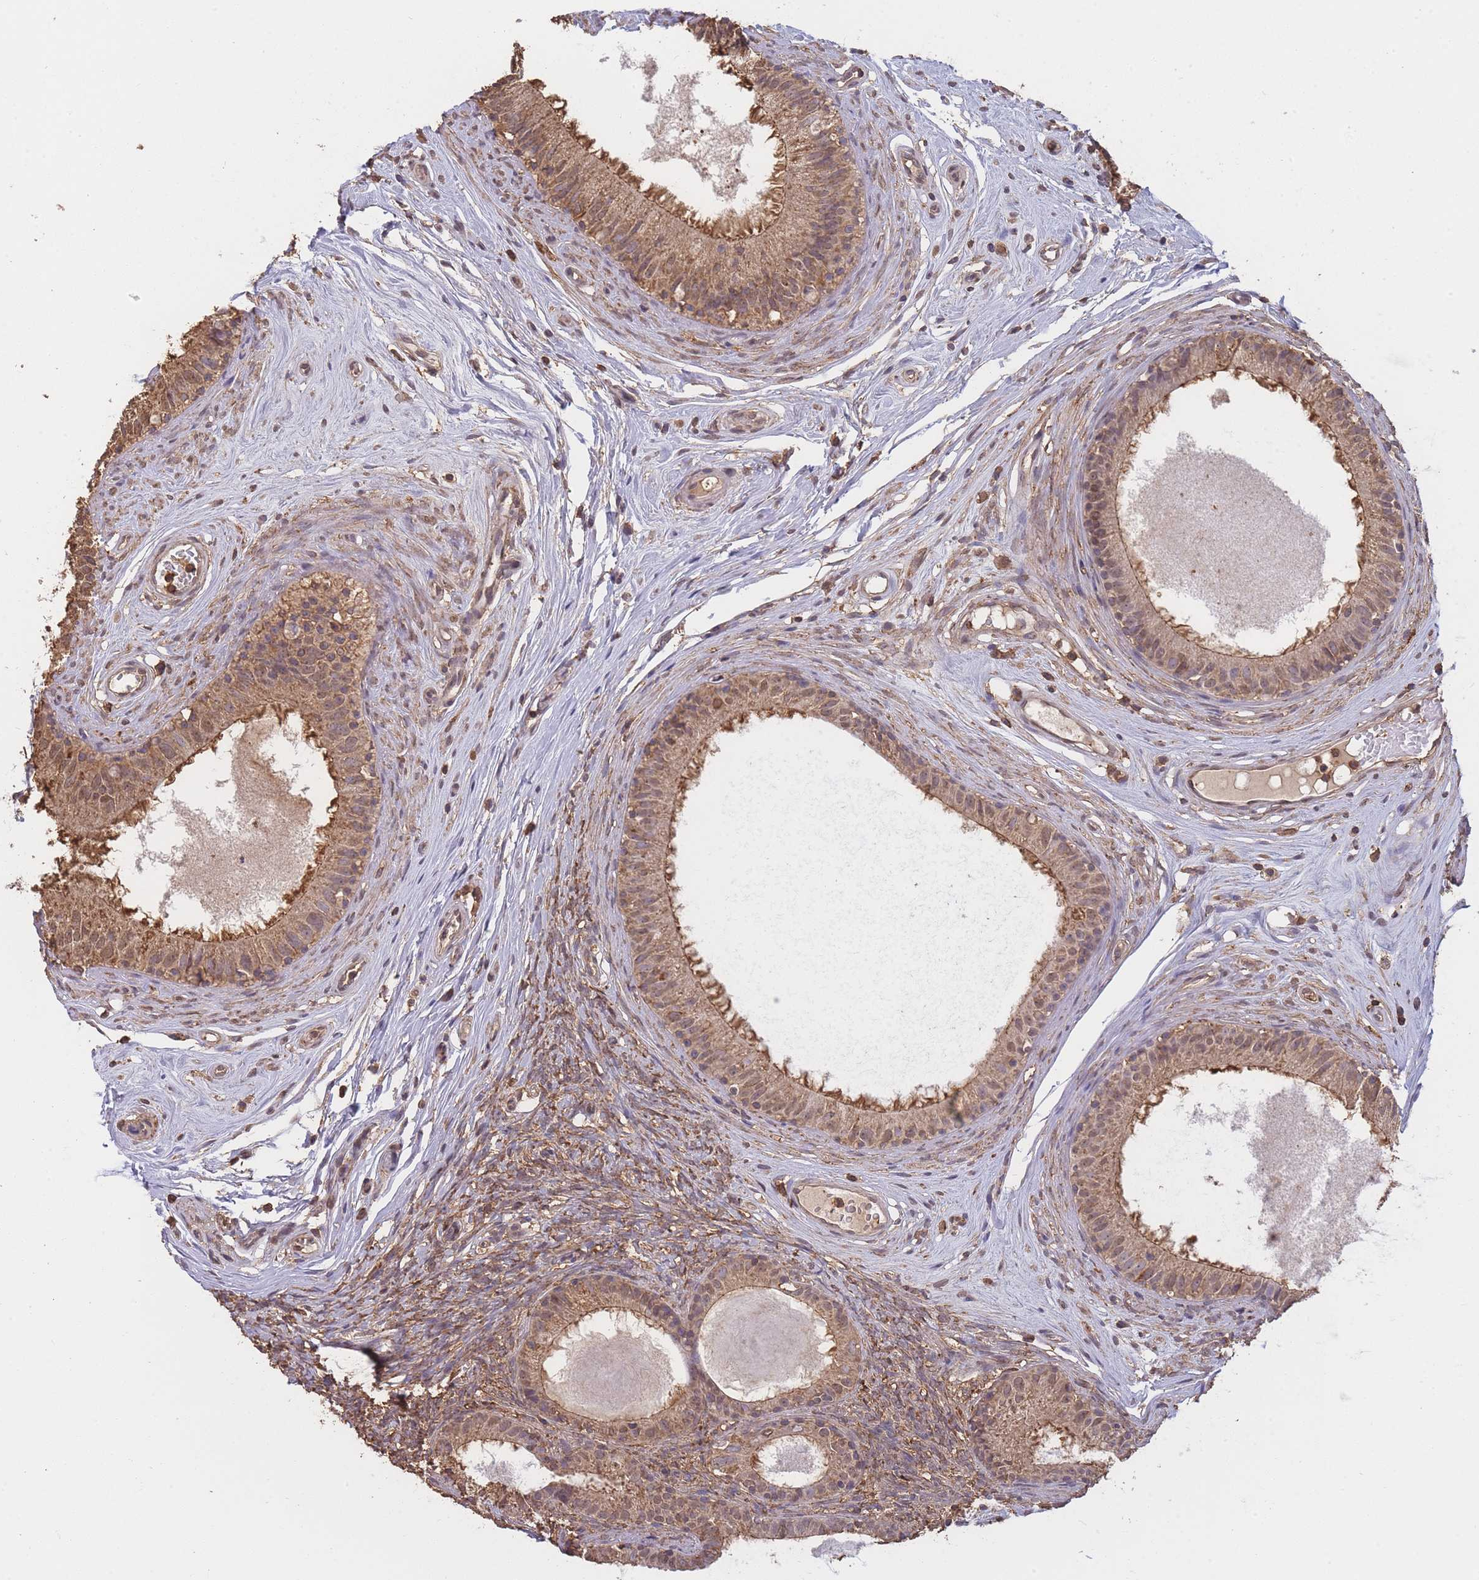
{"staining": {"intensity": "moderate", "quantity": ">75%", "location": "cytoplasmic/membranous"}, "tissue": "epididymis", "cell_type": "Glandular cells", "image_type": "normal", "snomed": [{"axis": "morphology", "description": "Normal tissue, NOS"}, {"axis": "topography", "description": "Epididymis"}], "caption": "IHC of benign epididymis reveals medium levels of moderate cytoplasmic/membranous positivity in about >75% of glandular cells.", "gene": "METRN", "patient": {"sex": "male", "age": 74}}